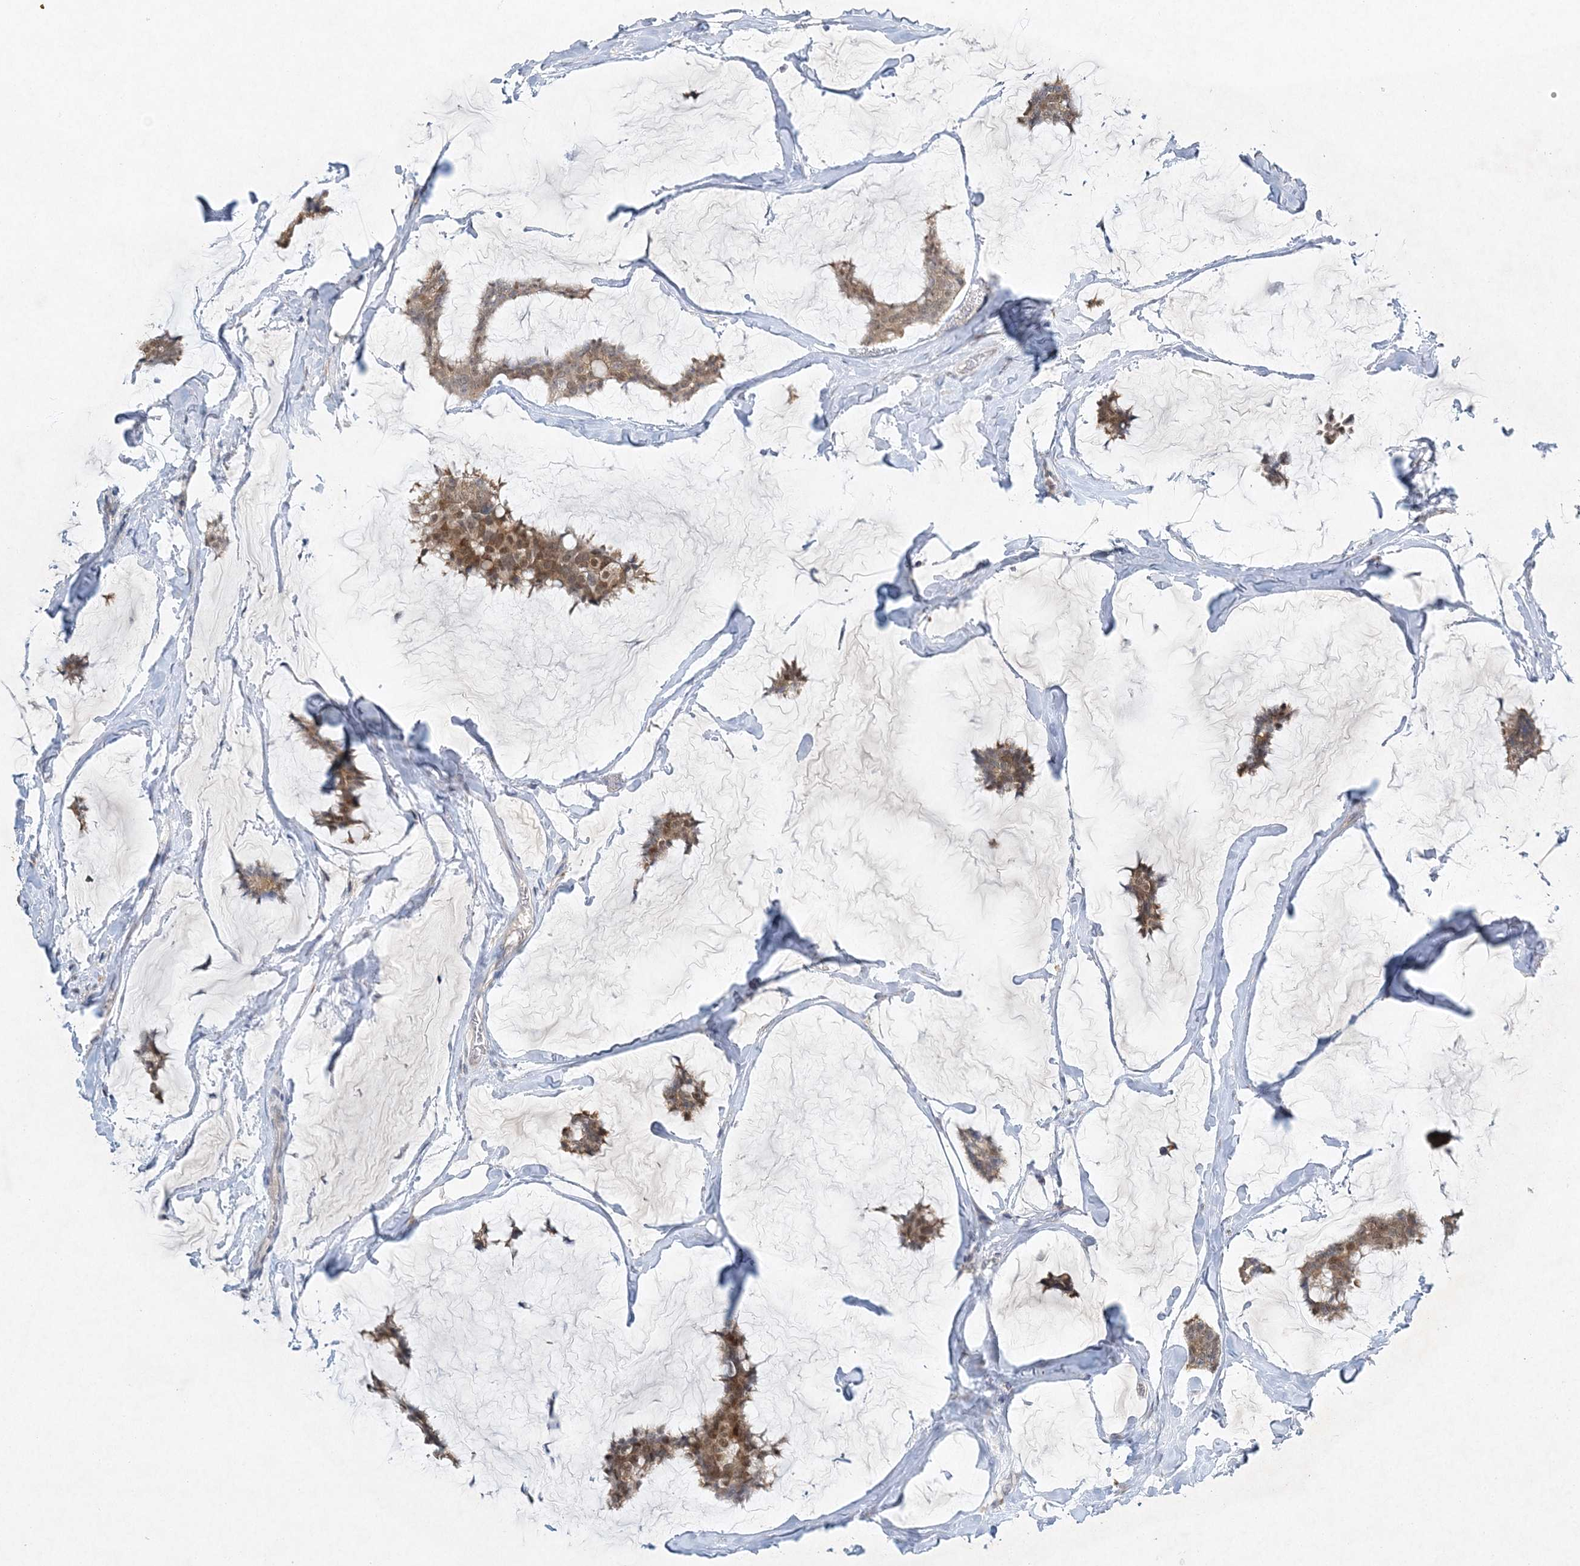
{"staining": {"intensity": "moderate", "quantity": ">75%", "location": "cytoplasmic/membranous"}, "tissue": "breast cancer", "cell_type": "Tumor cells", "image_type": "cancer", "snomed": [{"axis": "morphology", "description": "Duct carcinoma"}, {"axis": "topography", "description": "Breast"}], "caption": "This micrograph demonstrates immunohistochemistry (IHC) staining of breast intraductal carcinoma, with medium moderate cytoplasmic/membranous staining in approximately >75% of tumor cells.", "gene": "MAT2B", "patient": {"sex": "female", "age": 93}}